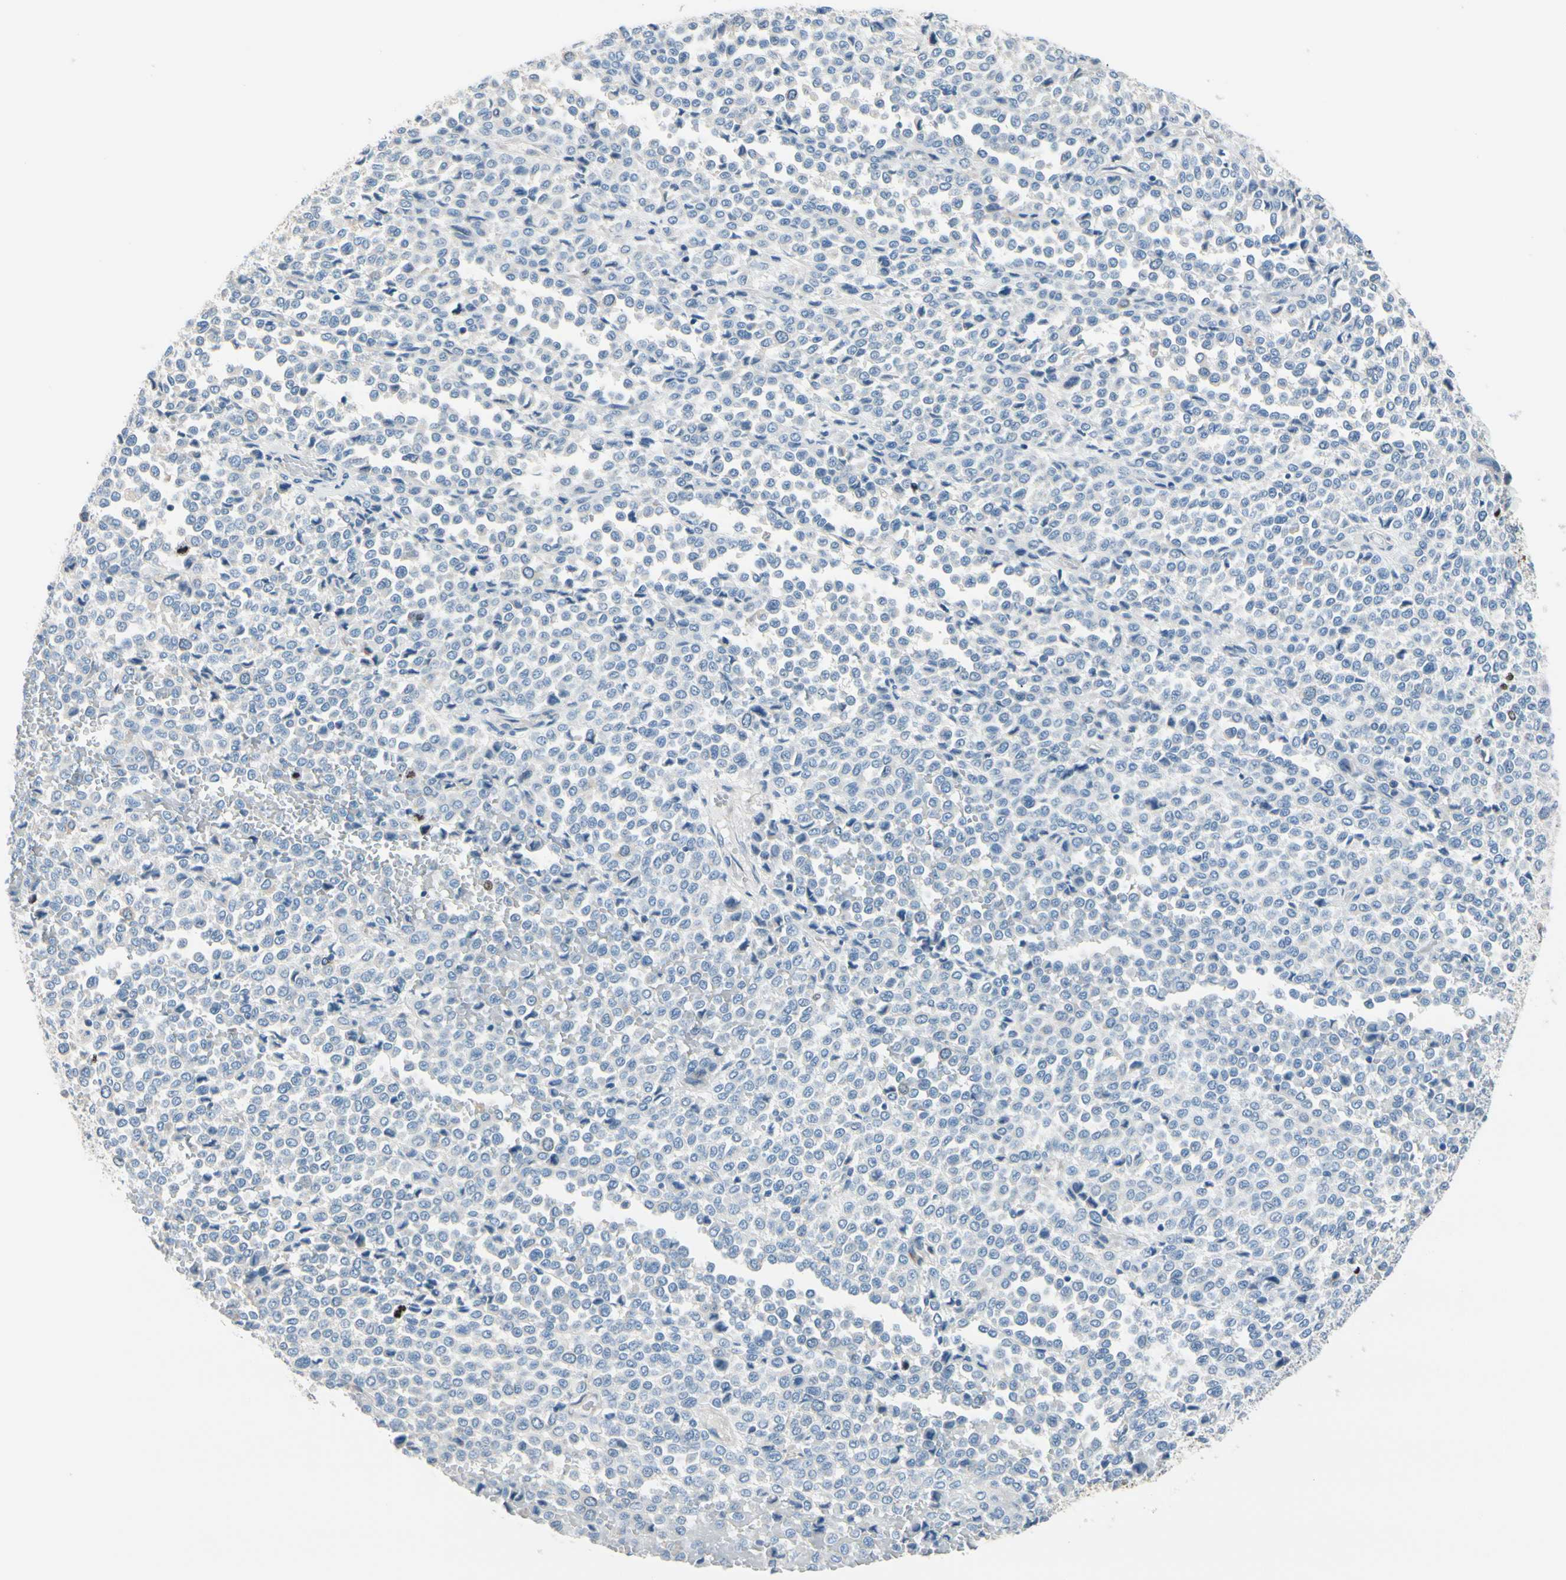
{"staining": {"intensity": "negative", "quantity": "none", "location": "none"}, "tissue": "melanoma", "cell_type": "Tumor cells", "image_type": "cancer", "snomed": [{"axis": "morphology", "description": "Malignant melanoma, Metastatic site"}, {"axis": "topography", "description": "Pancreas"}], "caption": "This is a histopathology image of immunohistochemistry staining of melanoma, which shows no positivity in tumor cells.", "gene": "CKAP2", "patient": {"sex": "female", "age": 30}}